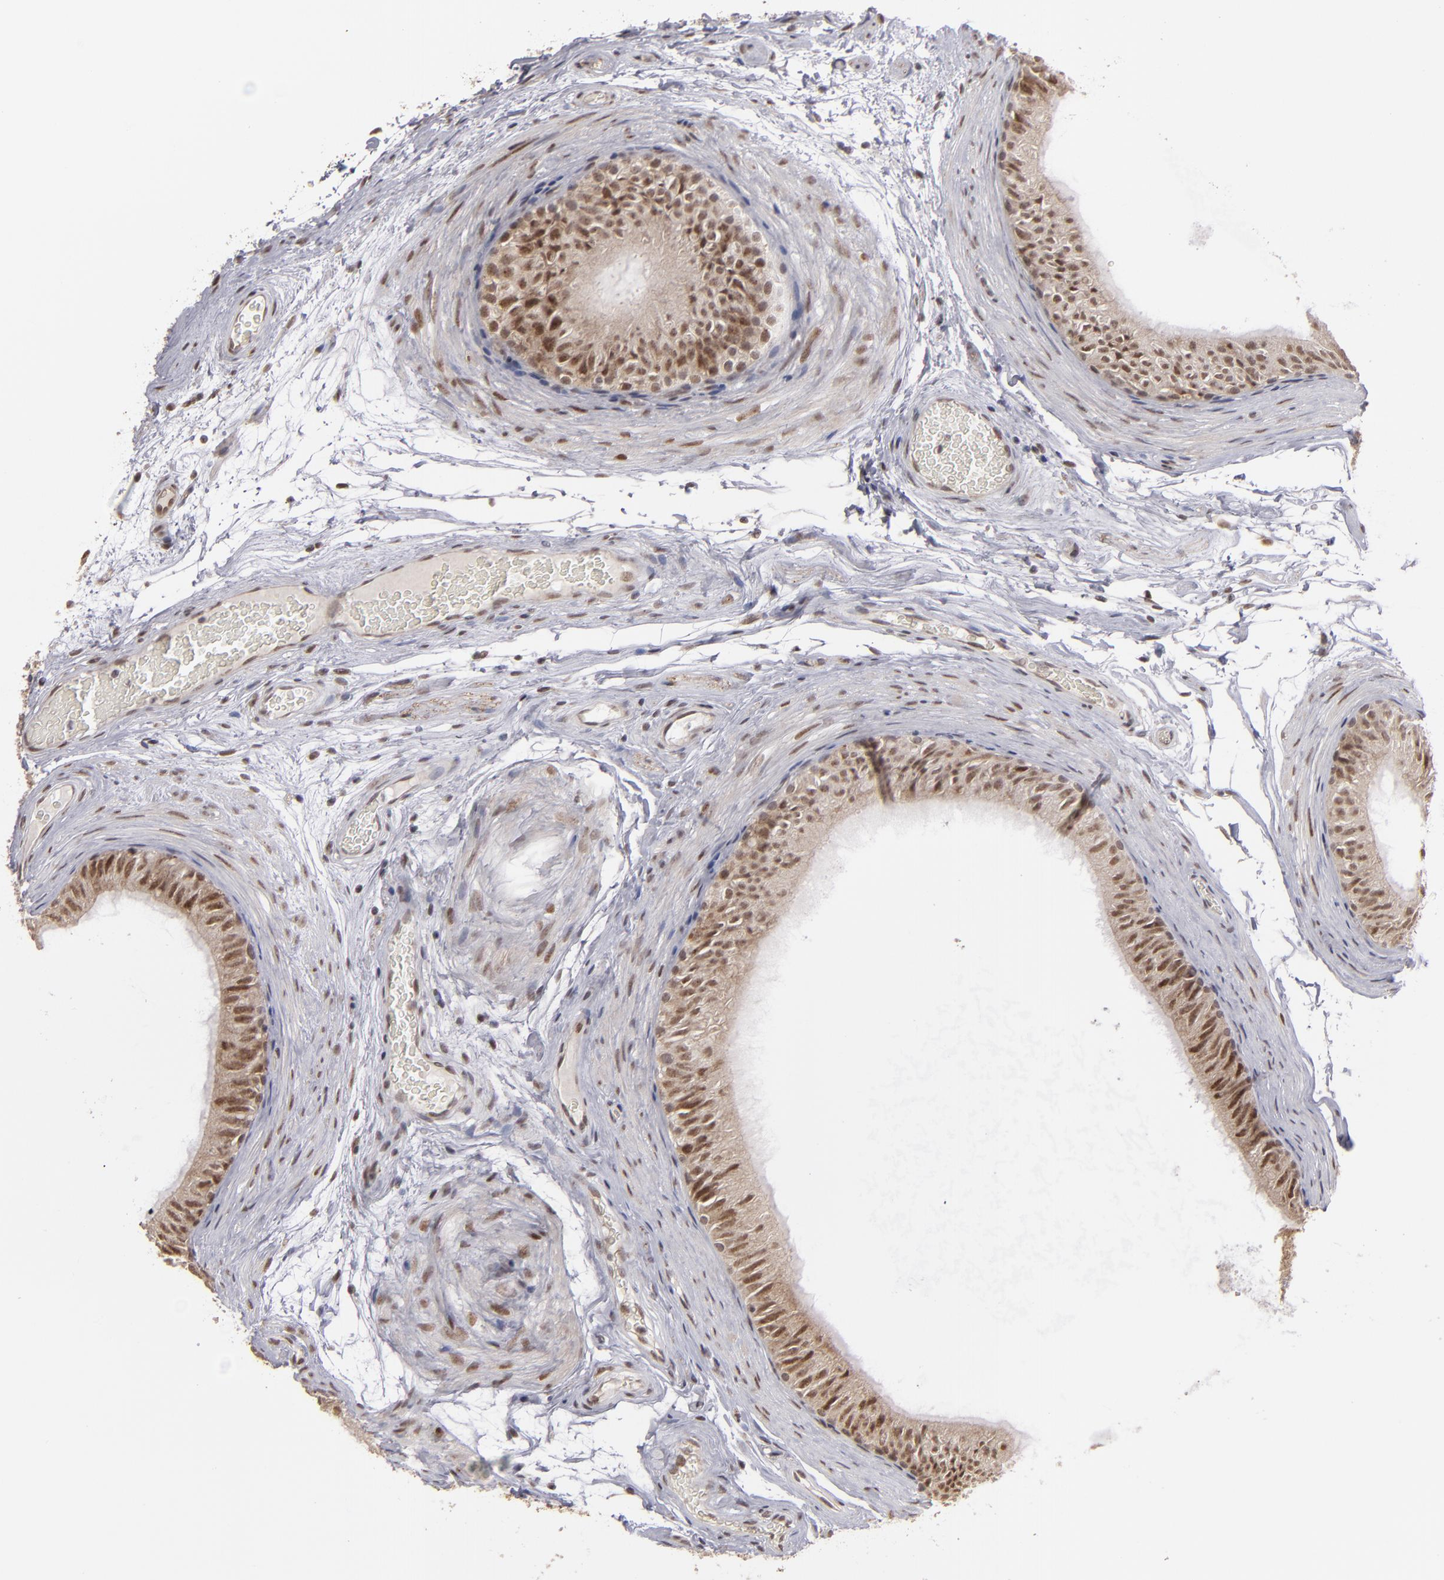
{"staining": {"intensity": "moderate", "quantity": ">75%", "location": "cytoplasmic/membranous,nuclear"}, "tissue": "epididymis", "cell_type": "Glandular cells", "image_type": "normal", "snomed": [{"axis": "morphology", "description": "Normal tissue, NOS"}, {"axis": "topography", "description": "Testis"}, {"axis": "topography", "description": "Epididymis"}], "caption": "Immunohistochemistry histopathology image of normal human epididymis stained for a protein (brown), which demonstrates medium levels of moderate cytoplasmic/membranous,nuclear positivity in about >75% of glandular cells.", "gene": "ZNF75A", "patient": {"sex": "male", "age": 36}}